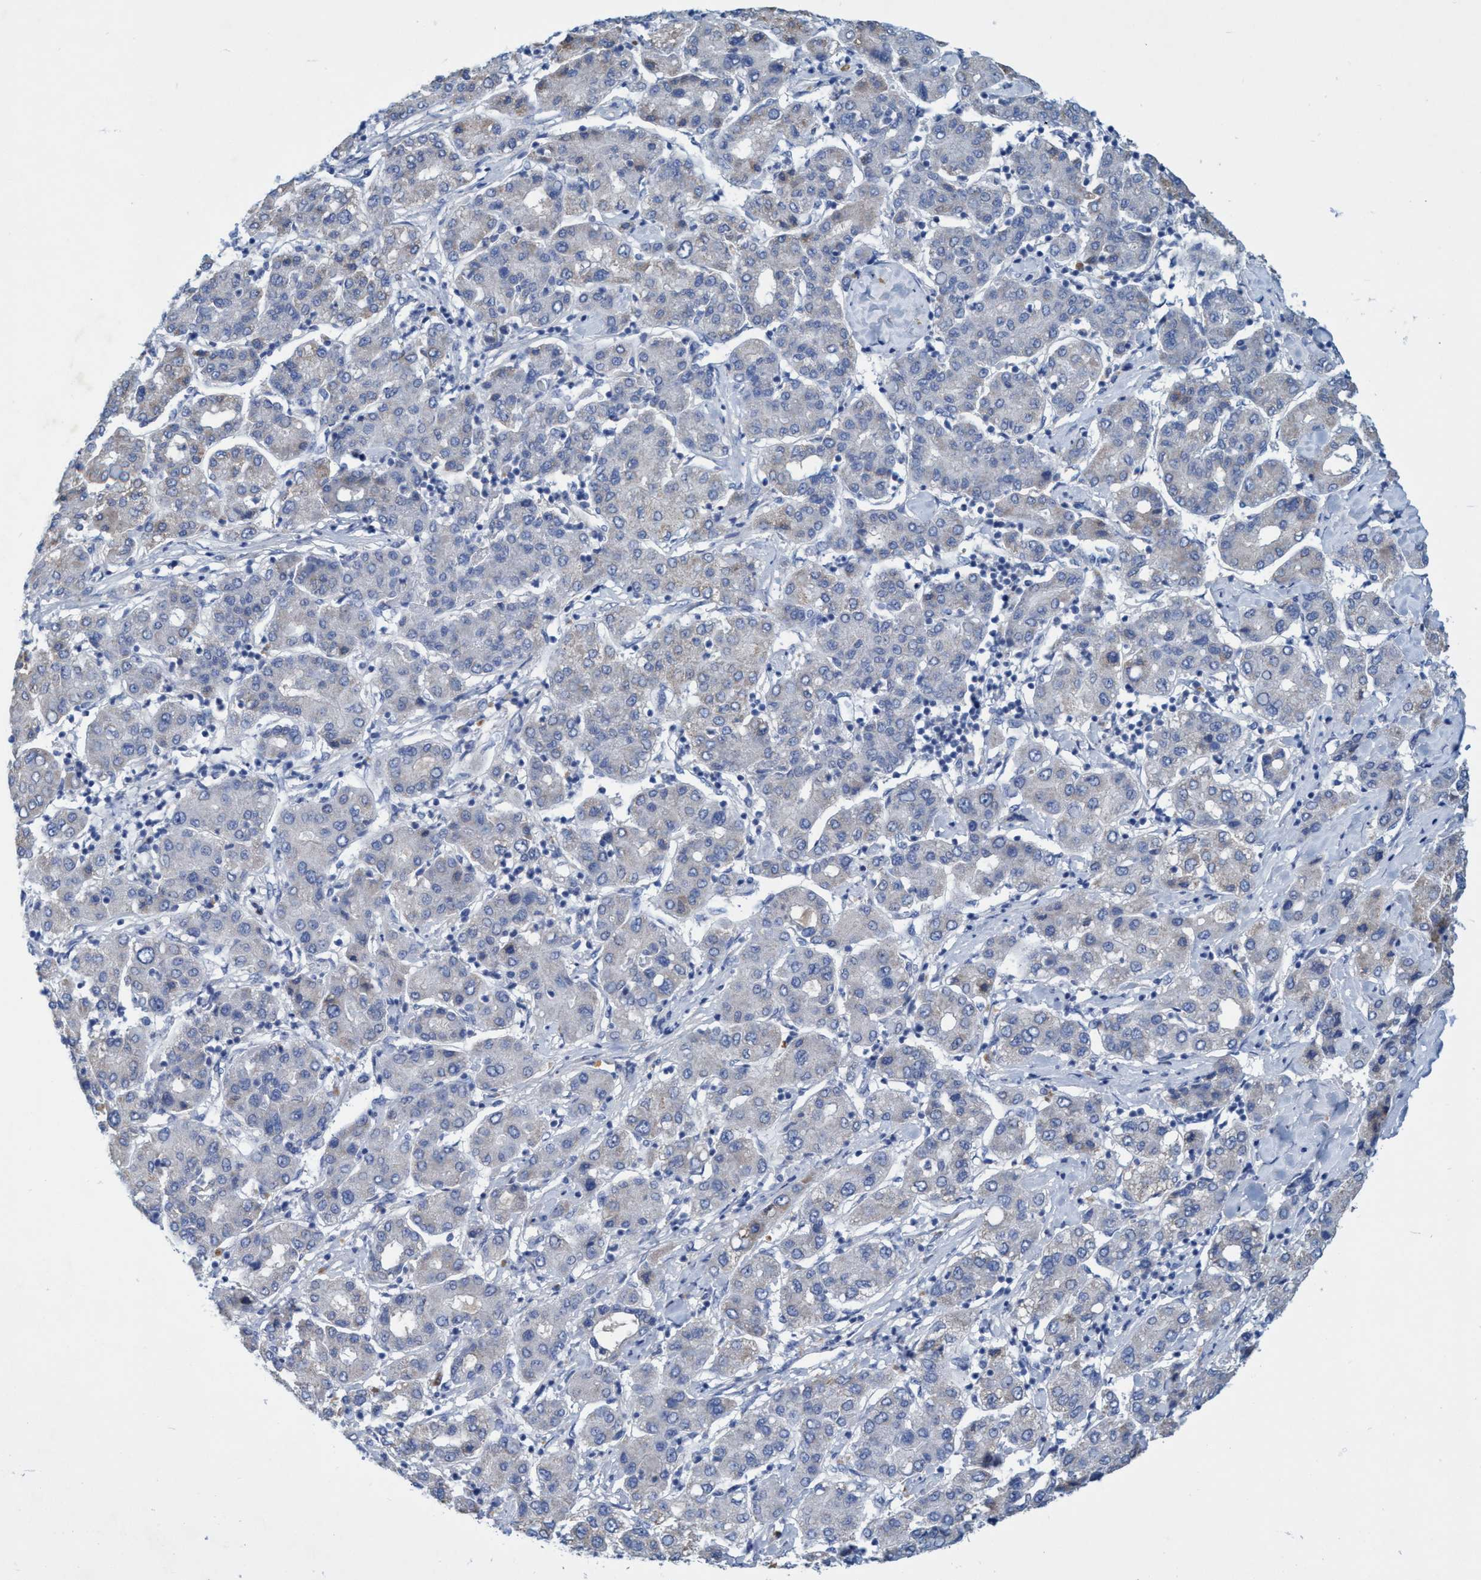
{"staining": {"intensity": "negative", "quantity": "none", "location": "none"}, "tissue": "liver cancer", "cell_type": "Tumor cells", "image_type": "cancer", "snomed": [{"axis": "morphology", "description": "Carcinoma, Hepatocellular, NOS"}, {"axis": "topography", "description": "Liver"}], "caption": "This is a photomicrograph of IHC staining of hepatocellular carcinoma (liver), which shows no staining in tumor cells.", "gene": "GULP1", "patient": {"sex": "male", "age": 65}}